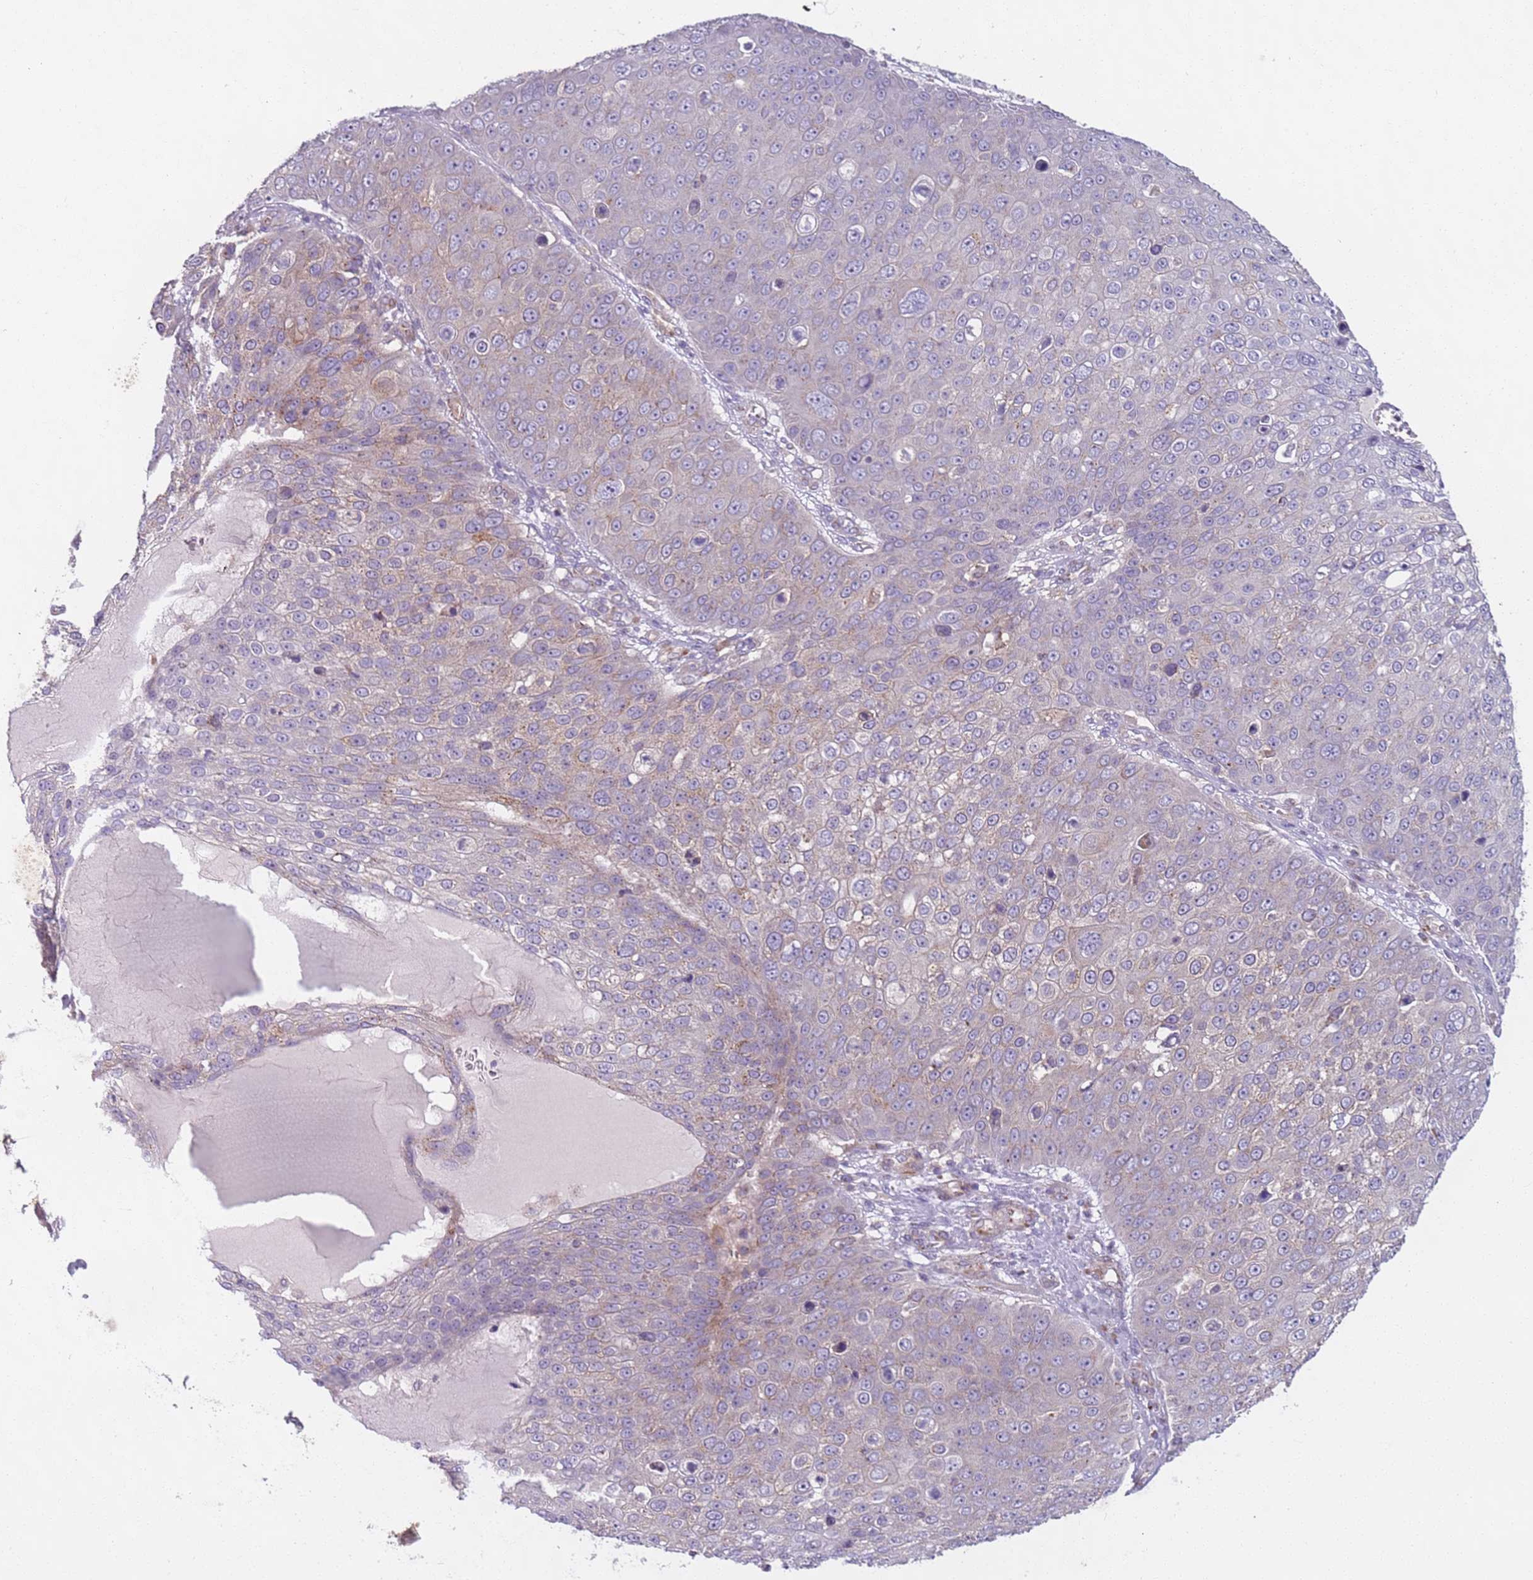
{"staining": {"intensity": "negative", "quantity": "none", "location": "none"}, "tissue": "skin cancer", "cell_type": "Tumor cells", "image_type": "cancer", "snomed": [{"axis": "morphology", "description": "Squamous cell carcinoma, NOS"}, {"axis": "topography", "description": "Skin"}], "caption": "DAB immunohistochemical staining of squamous cell carcinoma (skin) exhibits no significant staining in tumor cells. The staining was performed using DAB (3,3'-diaminobenzidine) to visualize the protein expression in brown, while the nuclei were stained in blue with hematoxylin (Magnification: 20x).", "gene": "AKTIP", "patient": {"sex": "male", "age": 71}}